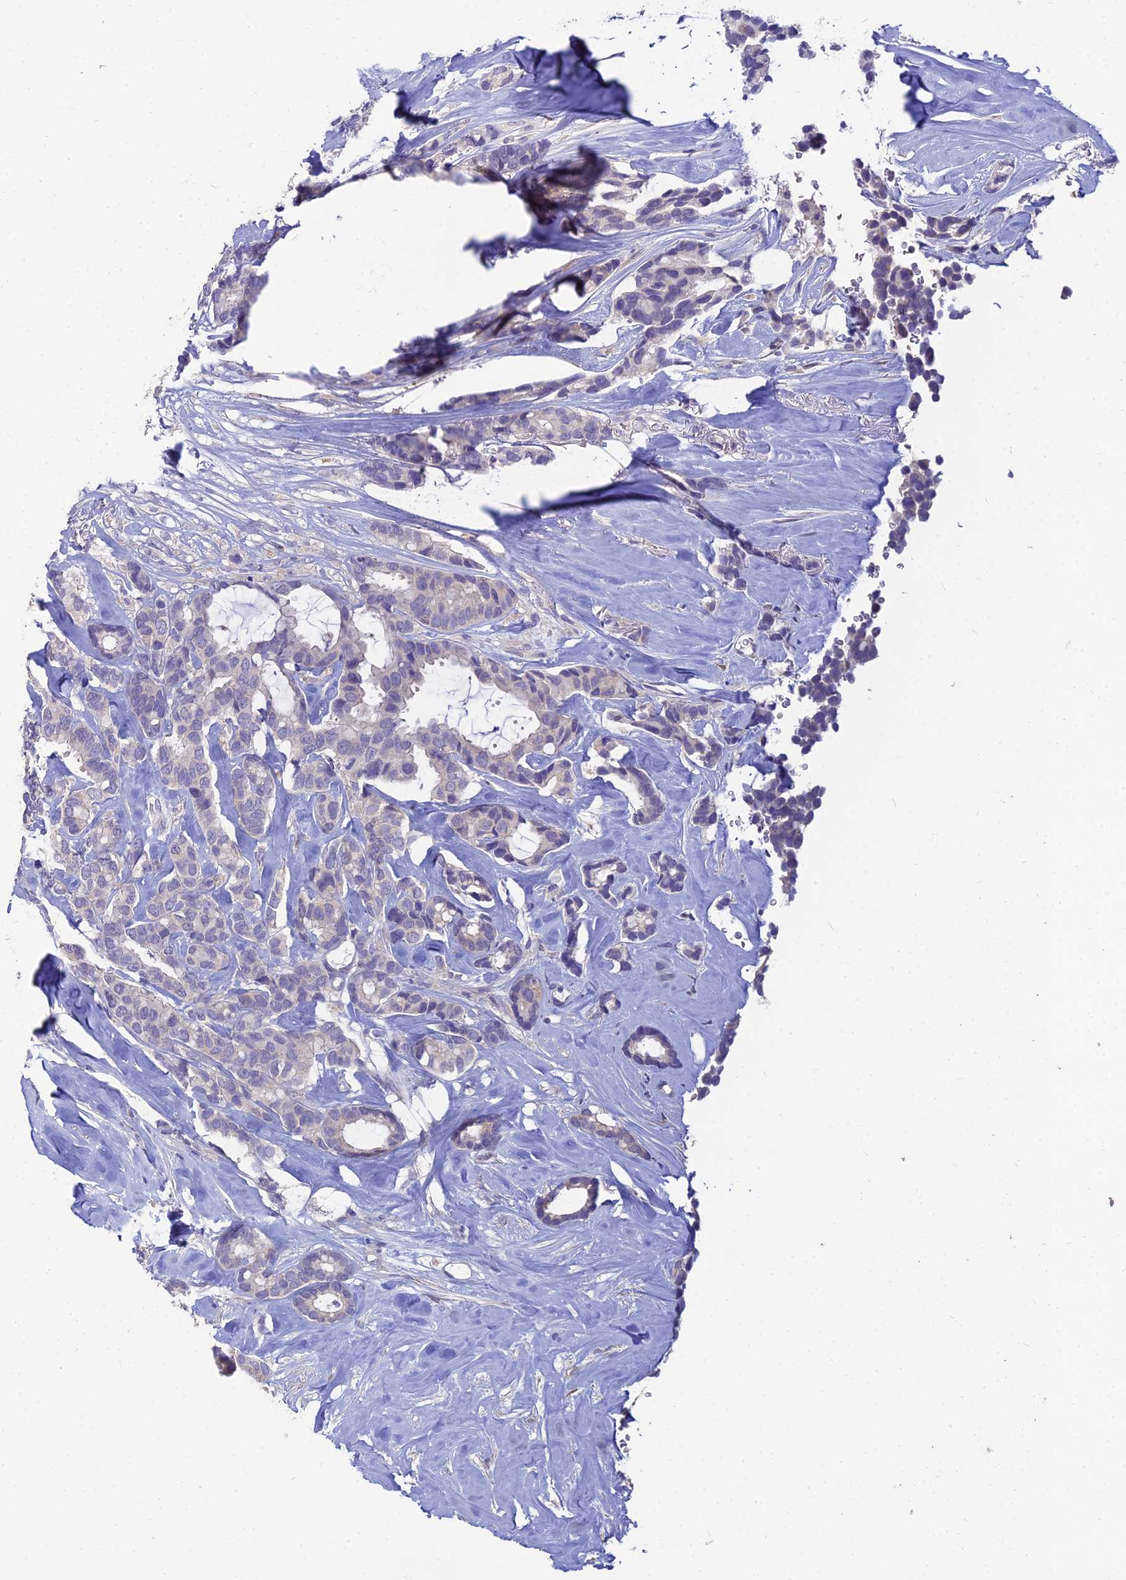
{"staining": {"intensity": "negative", "quantity": "none", "location": "none"}, "tissue": "breast cancer", "cell_type": "Tumor cells", "image_type": "cancer", "snomed": [{"axis": "morphology", "description": "Duct carcinoma"}, {"axis": "topography", "description": "Breast"}], "caption": "Tumor cells are negative for brown protein staining in infiltrating ductal carcinoma (breast).", "gene": "NPY", "patient": {"sex": "female", "age": 87}}